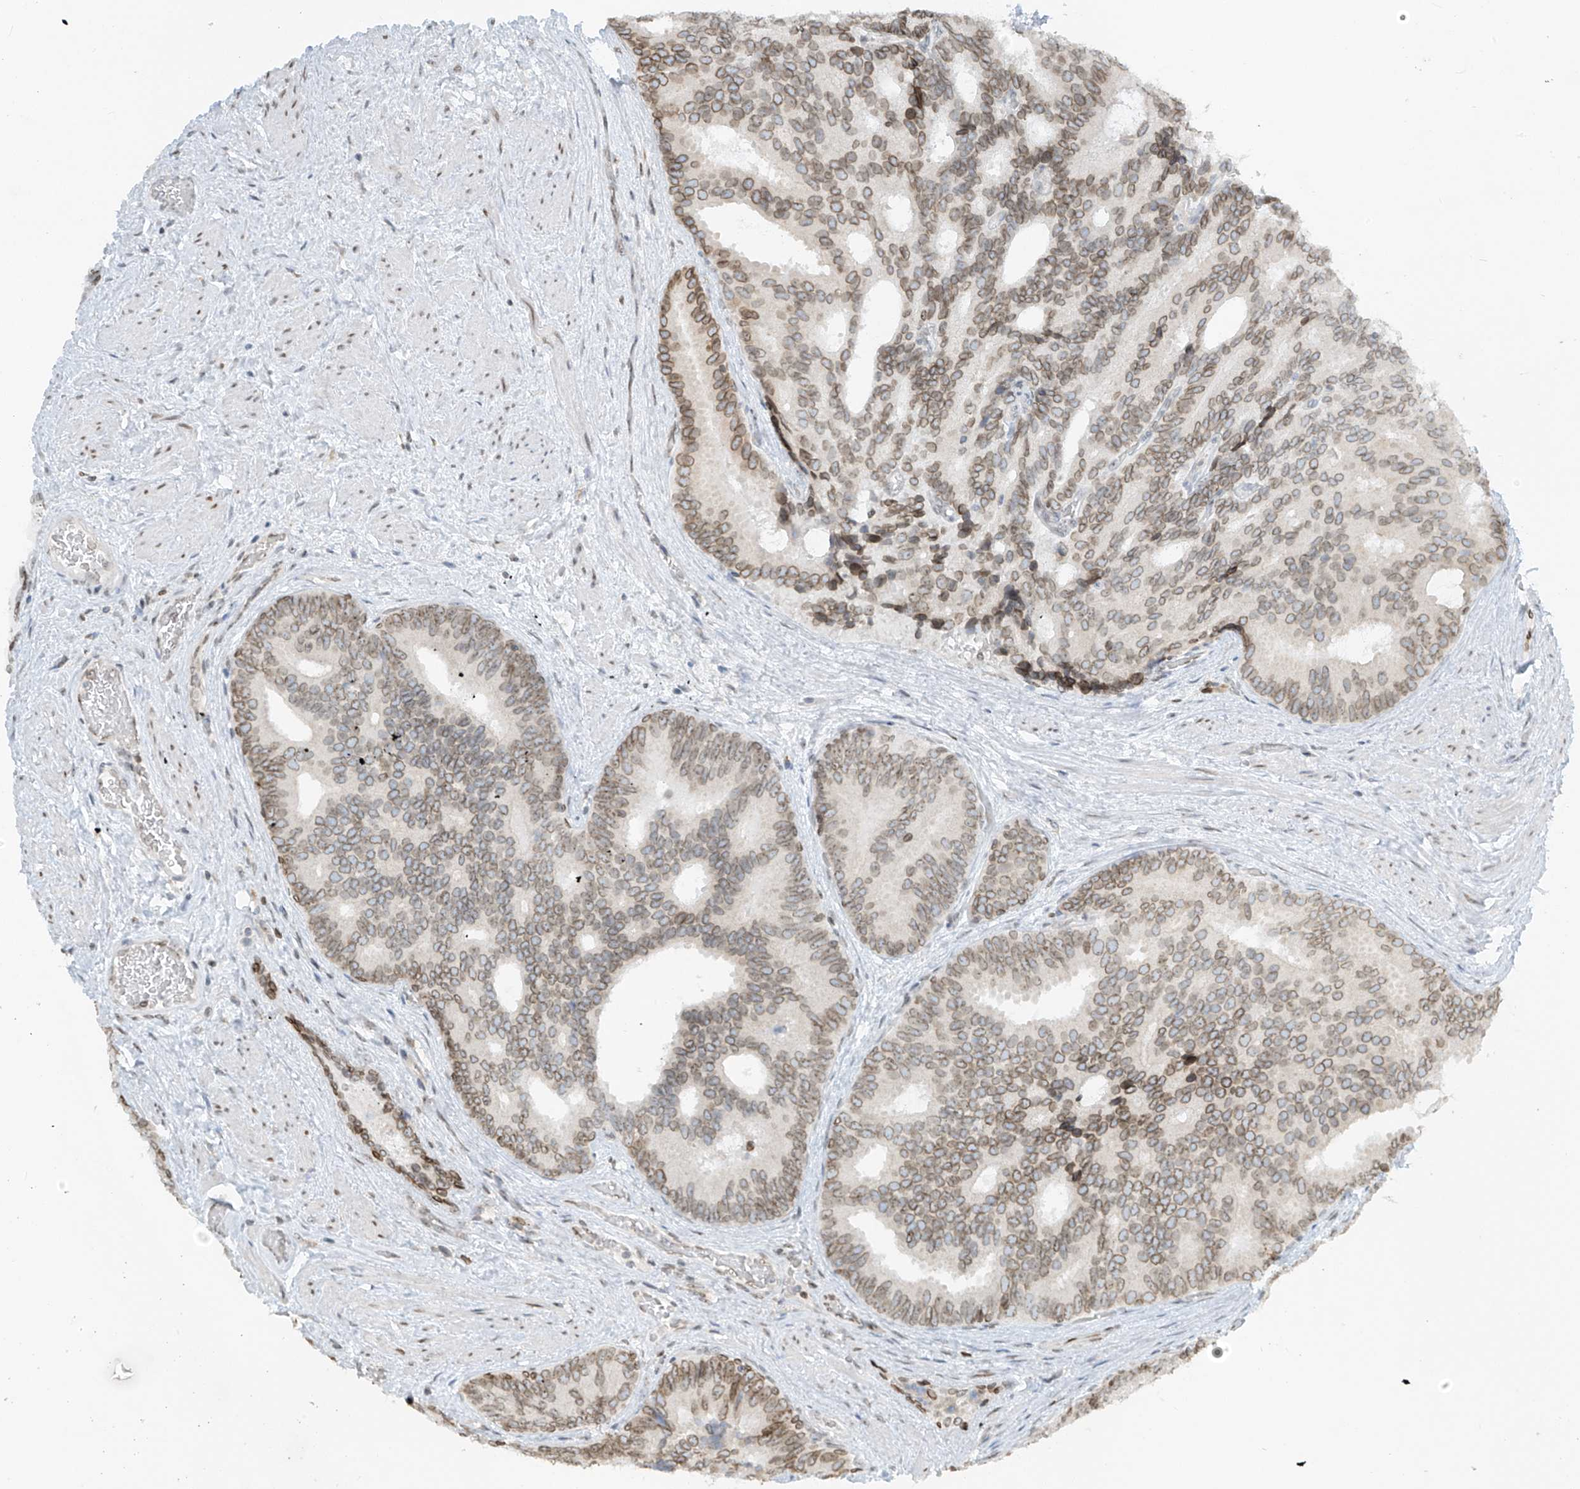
{"staining": {"intensity": "moderate", "quantity": "<25%", "location": "cytoplasmic/membranous,nuclear"}, "tissue": "prostate cancer", "cell_type": "Tumor cells", "image_type": "cancer", "snomed": [{"axis": "morphology", "description": "Adenocarcinoma, Low grade"}, {"axis": "topography", "description": "Prostate"}], "caption": "The immunohistochemical stain labels moderate cytoplasmic/membranous and nuclear expression in tumor cells of adenocarcinoma (low-grade) (prostate) tissue.", "gene": "SAMD15", "patient": {"sex": "male", "age": 71}}